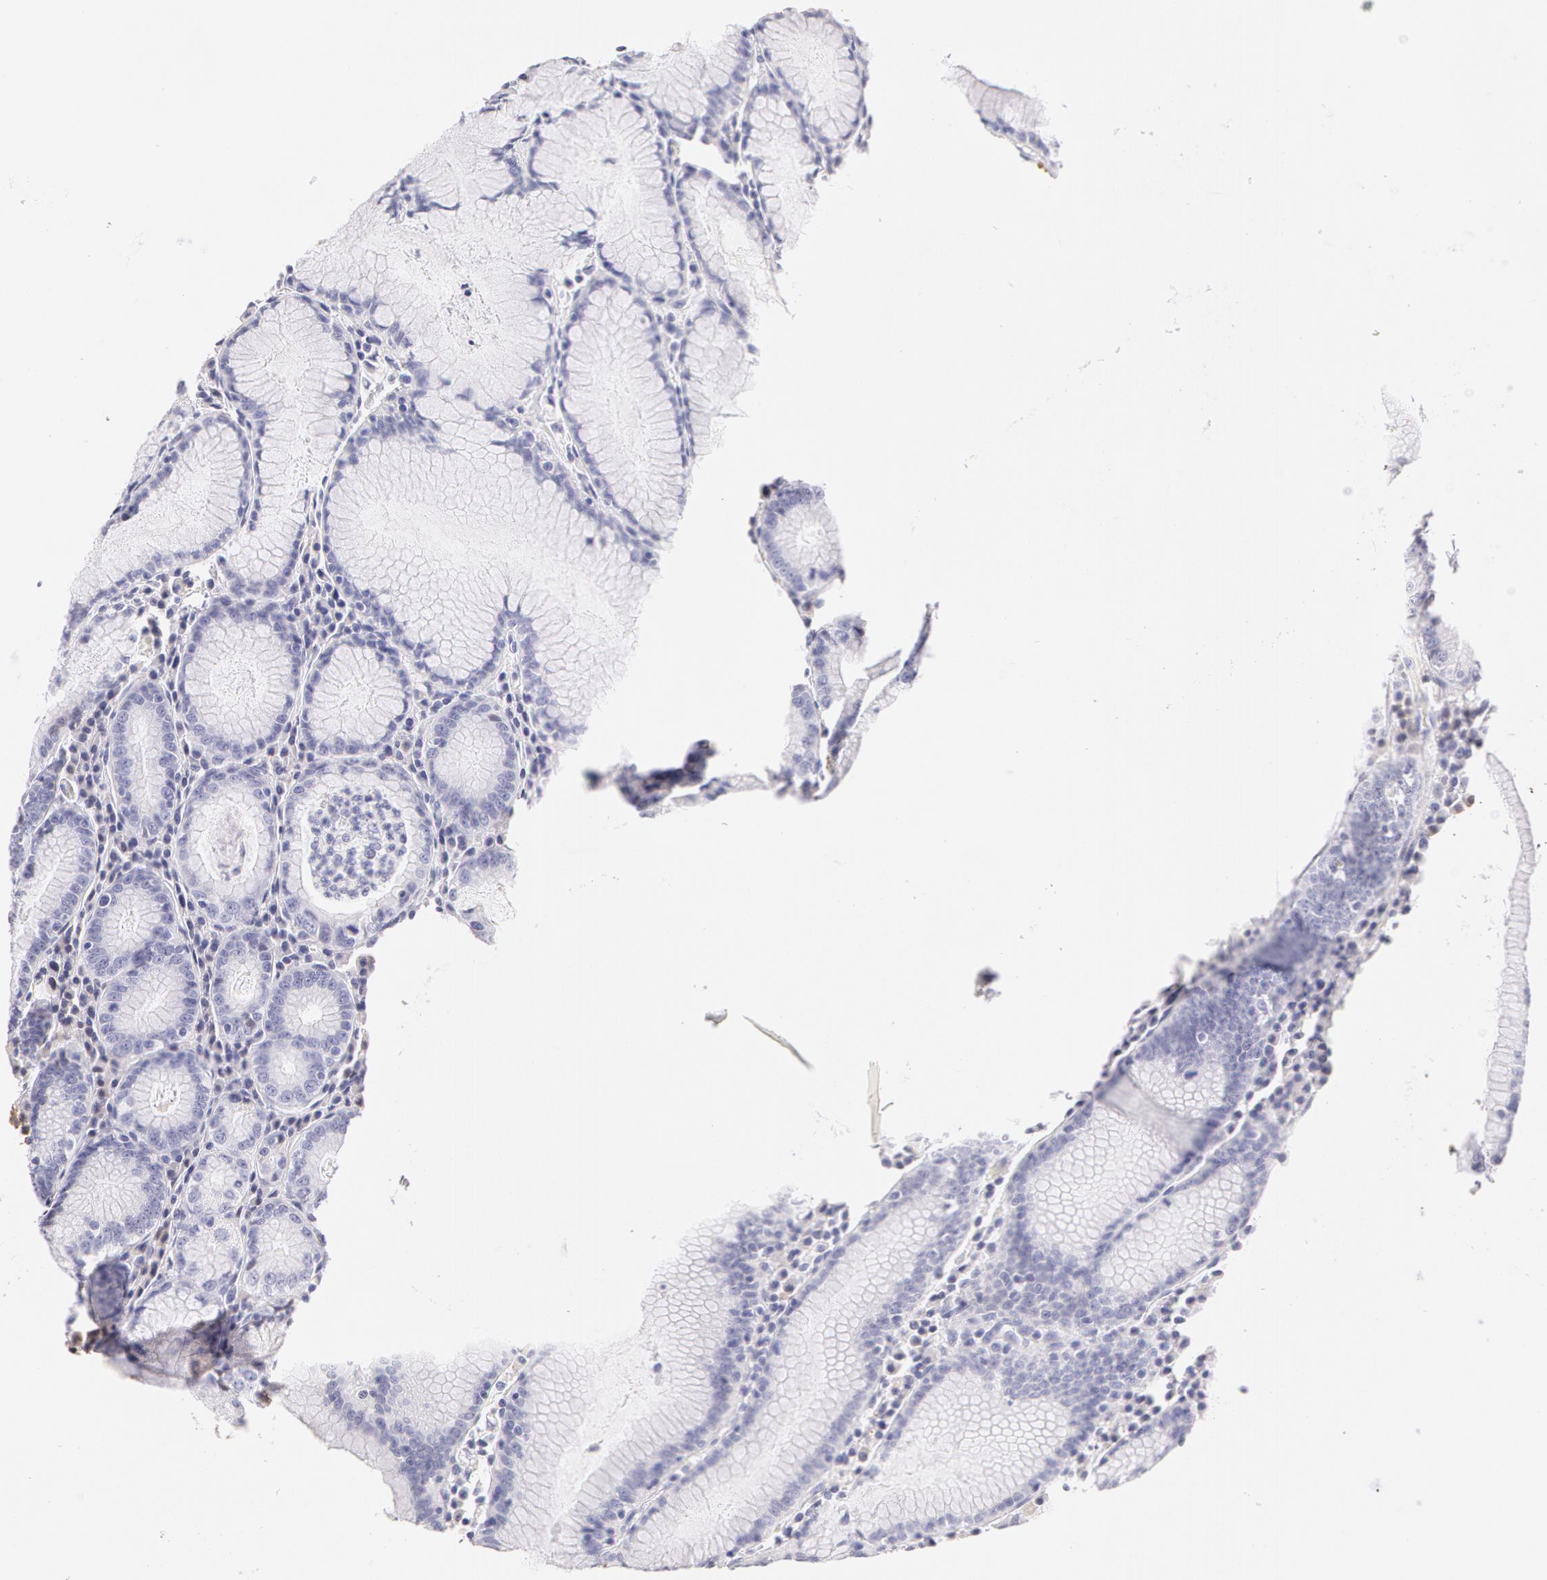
{"staining": {"intensity": "negative", "quantity": "none", "location": "none"}, "tissue": "stomach", "cell_type": "Glandular cells", "image_type": "normal", "snomed": [{"axis": "morphology", "description": "Normal tissue, NOS"}, {"axis": "topography", "description": "Stomach, lower"}], "caption": "Normal stomach was stained to show a protein in brown. There is no significant positivity in glandular cells.", "gene": "AHSG", "patient": {"sex": "female", "age": 43}}